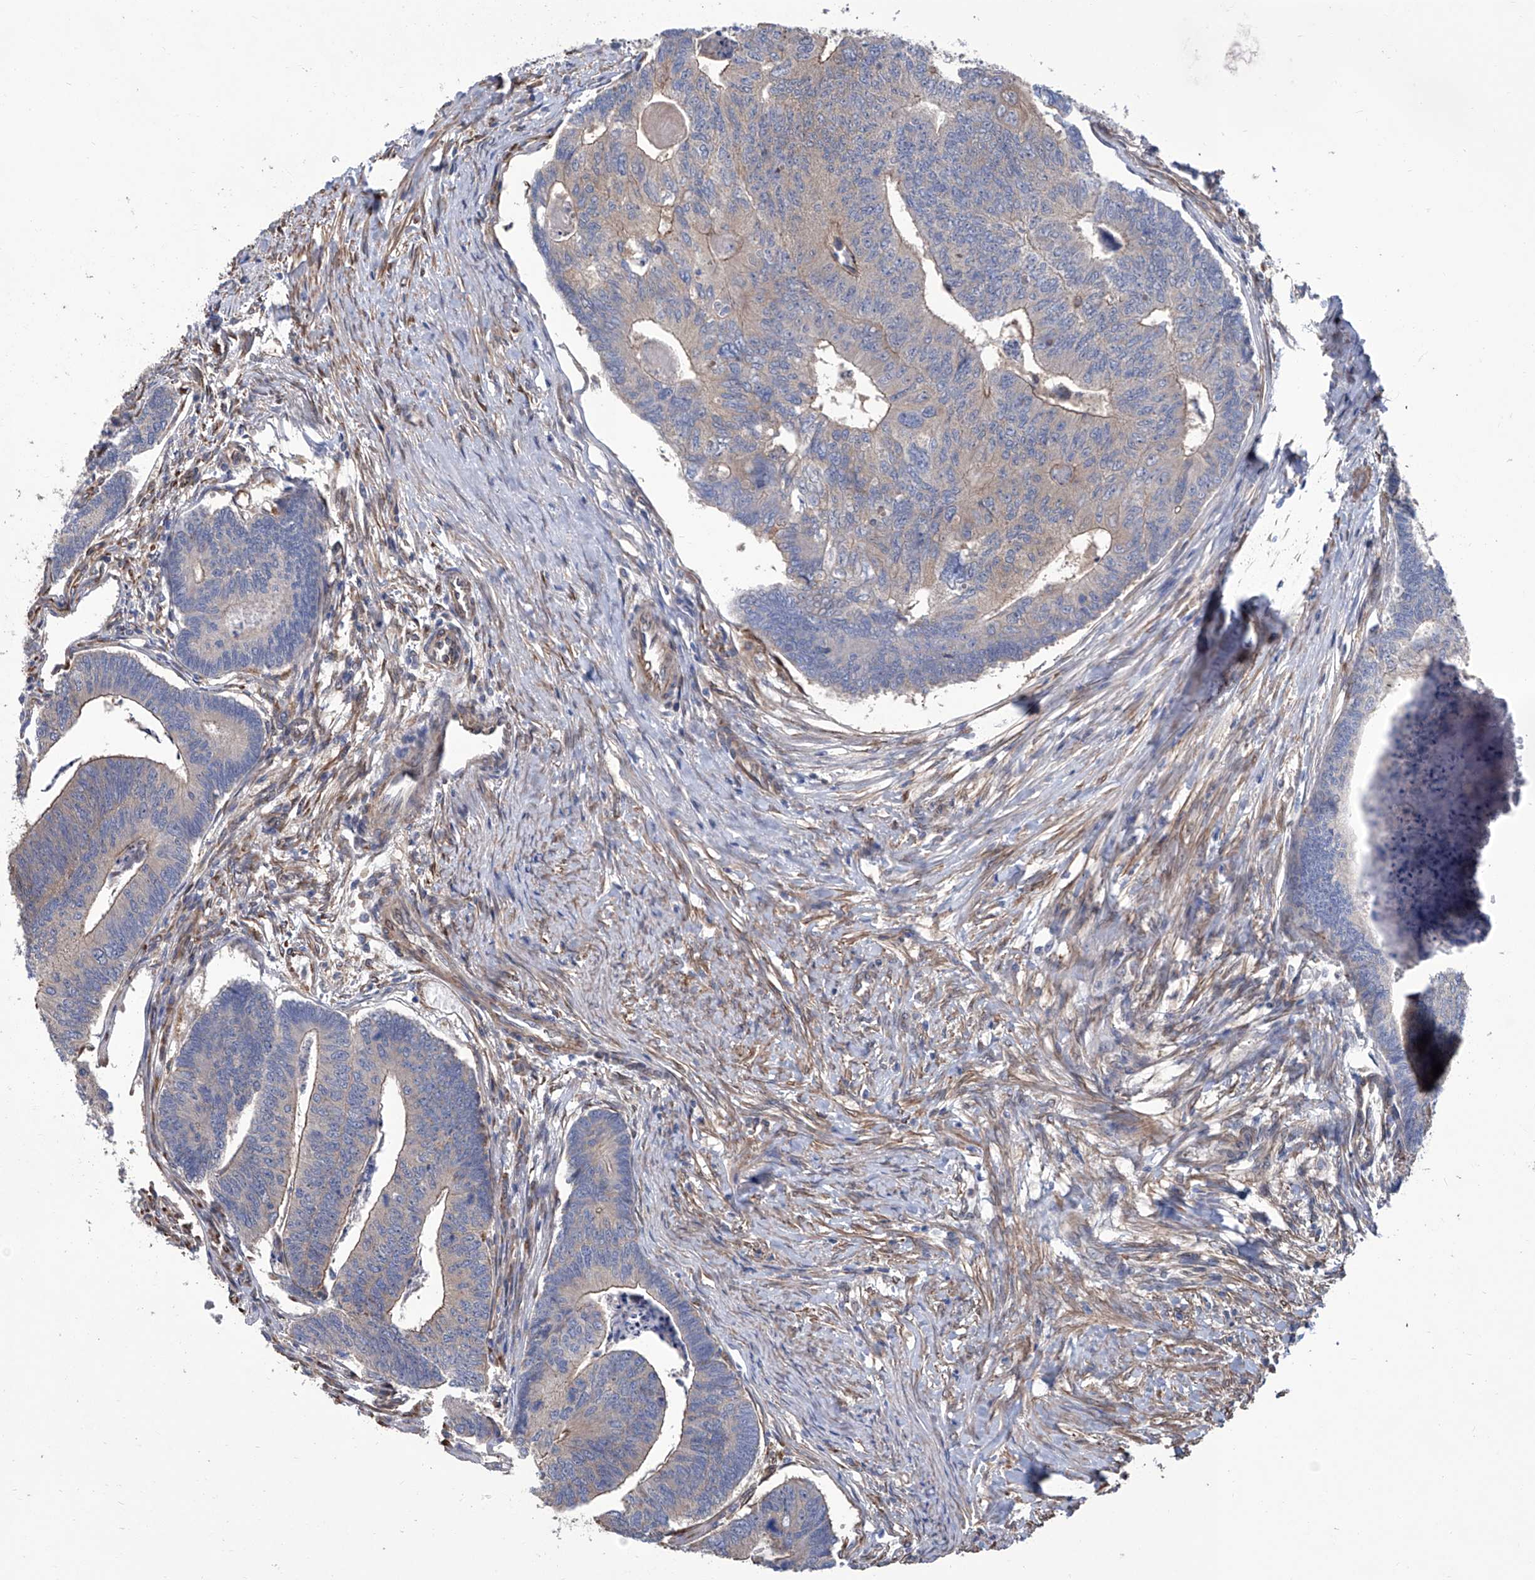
{"staining": {"intensity": "weak", "quantity": "25%-75%", "location": "cytoplasmic/membranous"}, "tissue": "colorectal cancer", "cell_type": "Tumor cells", "image_type": "cancer", "snomed": [{"axis": "morphology", "description": "Adenocarcinoma, NOS"}, {"axis": "topography", "description": "Colon"}], "caption": "Protein expression analysis of human adenocarcinoma (colorectal) reveals weak cytoplasmic/membranous positivity in about 25%-75% of tumor cells.", "gene": "SMS", "patient": {"sex": "female", "age": 67}}